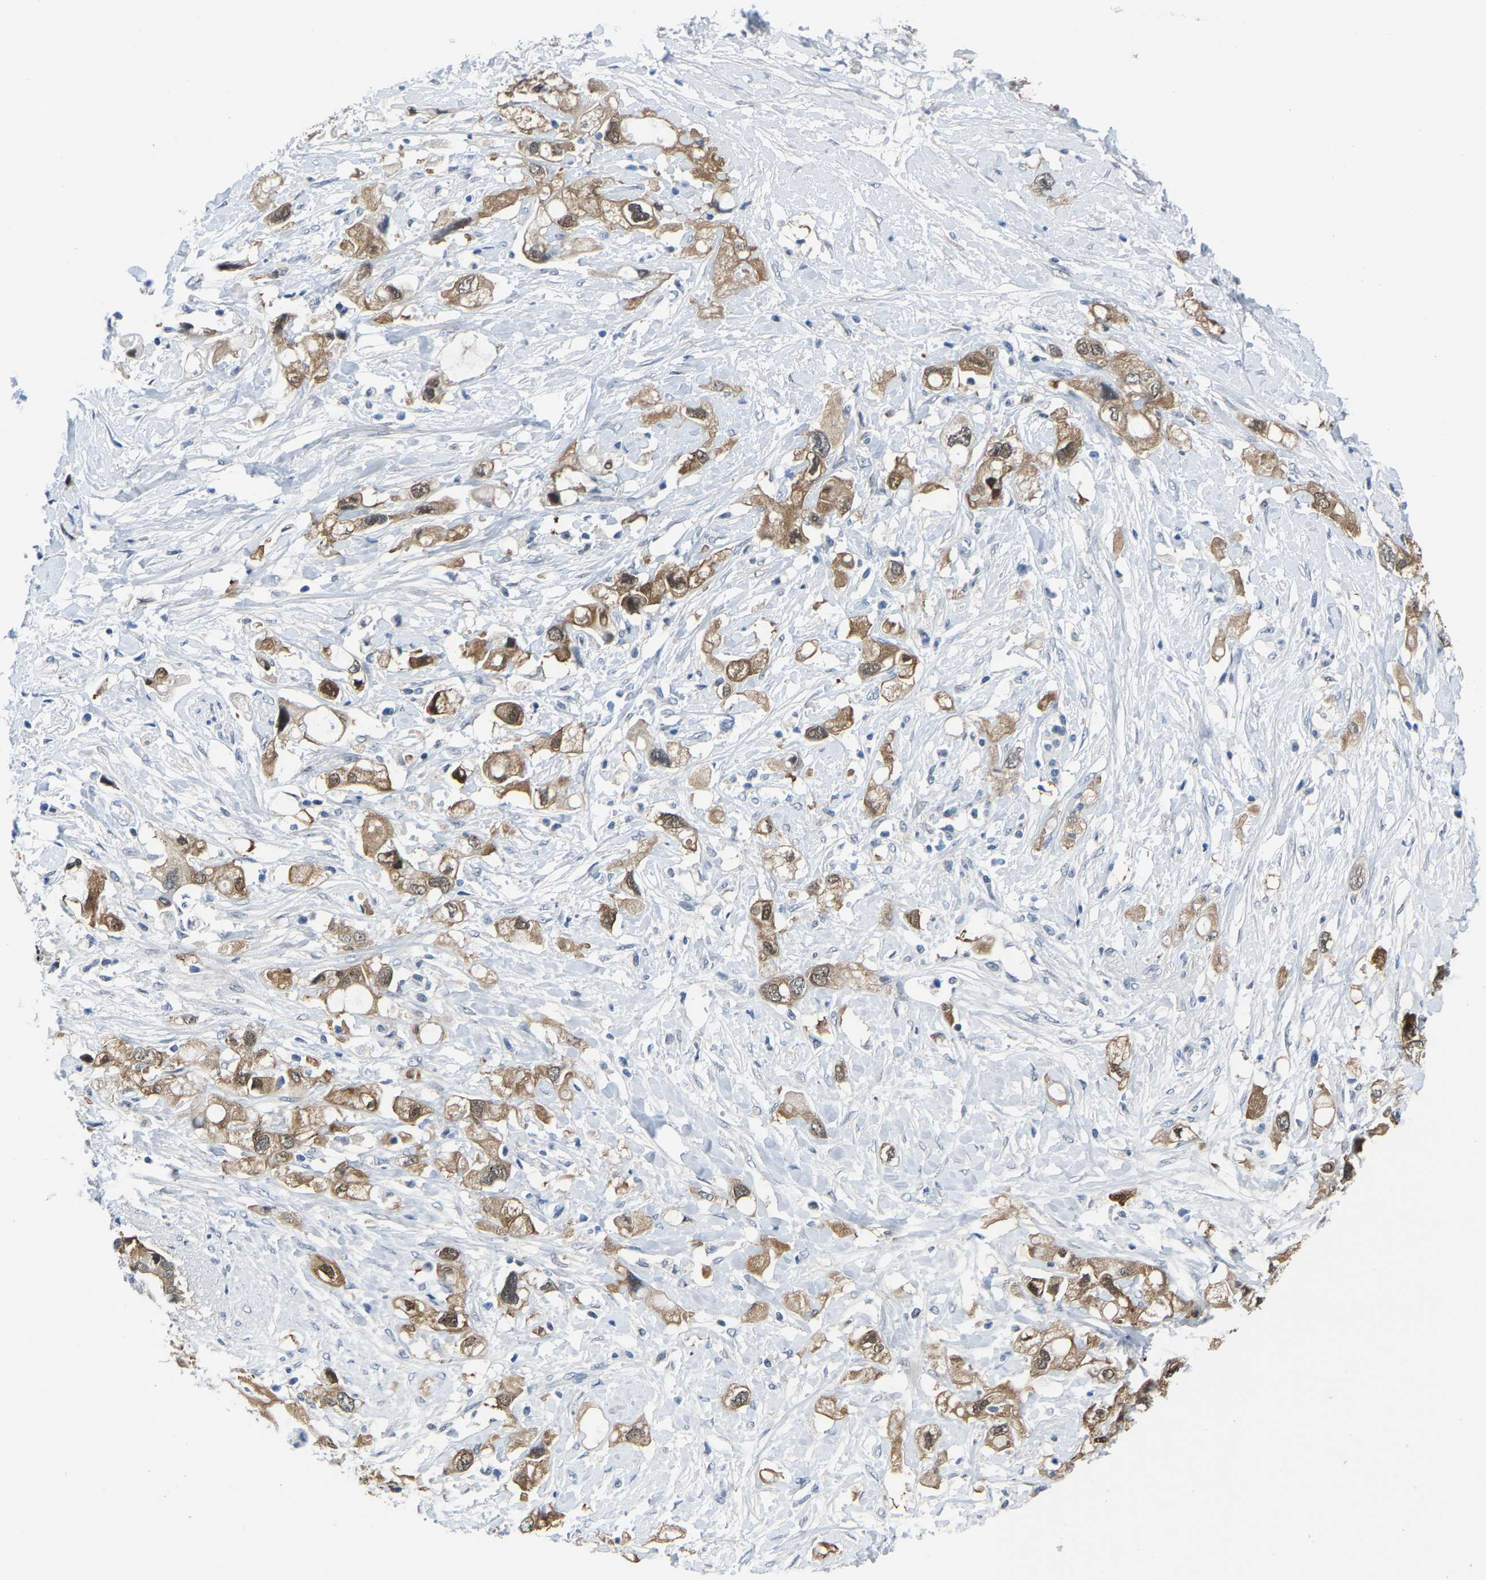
{"staining": {"intensity": "moderate", "quantity": ">75%", "location": "cytoplasmic/membranous"}, "tissue": "pancreatic cancer", "cell_type": "Tumor cells", "image_type": "cancer", "snomed": [{"axis": "morphology", "description": "Adenocarcinoma, NOS"}, {"axis": "topography", "description": "Pancreas"}], "caption": "DAB (3,3'-diaminobenzidine) immunohistochemical staining of human pancreatic cancer reveals moderate cytoplasmic/membranous protein staining in about >75% of tumor cells.", "gene": "SSH3", "patient": {"sex": "female", "age": 56}}